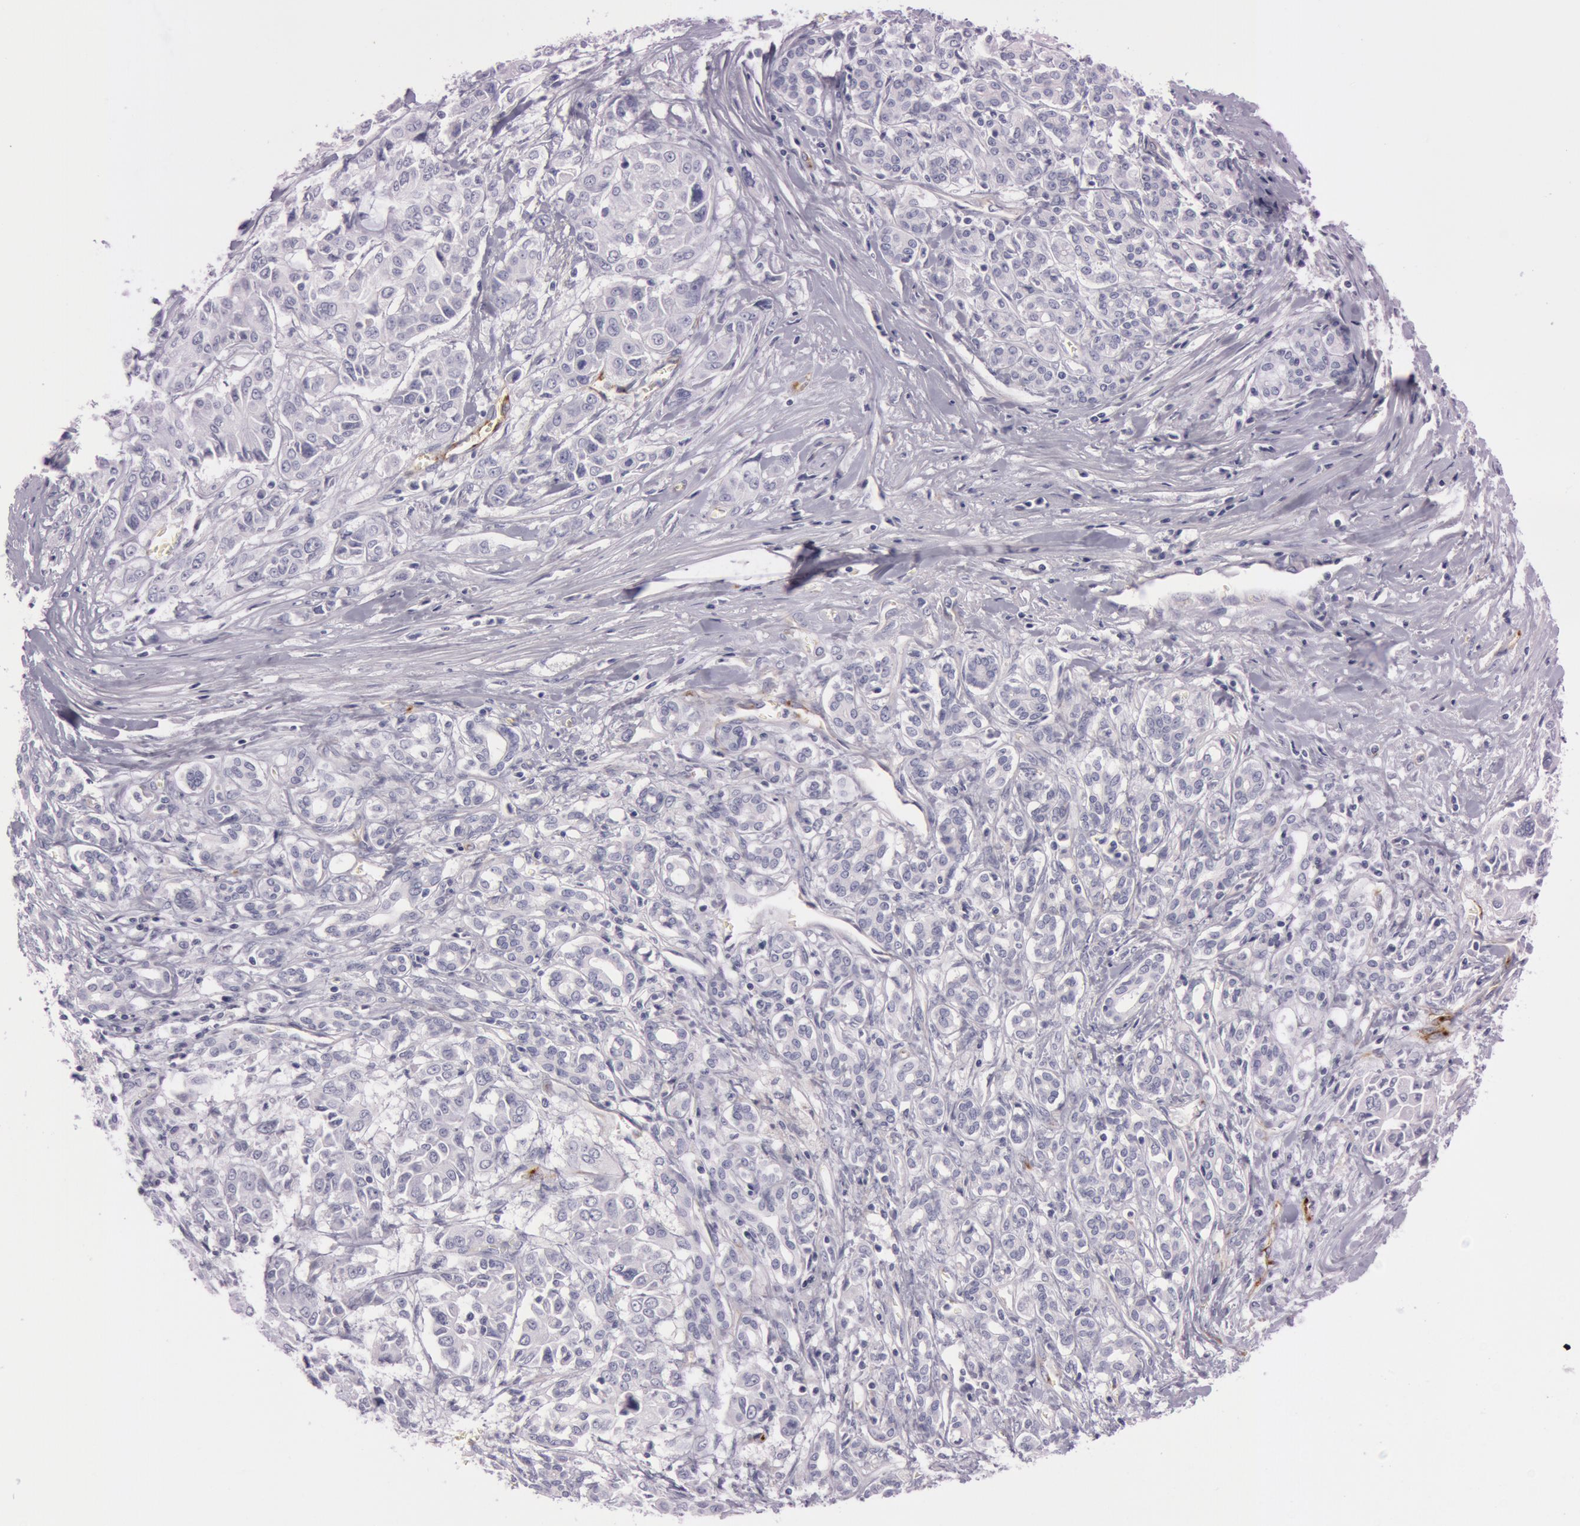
{"staining": {"intensity": "negative", "quantity": "none", "location": "none"}, "tissue": "pancreatic cancer", "cell_type": "Tumor cells", "image_type": "cancer", "snomed": [{"axis": "morphology", "description": "Adenocarcinoma, NOS"}, {"axis": "topography", "description": "Pancreas"}], "caption": "A photomicrograph of pancreatic adenocarcinoma stained for a protein demonstrates no brown staining in tumor cells. (DAB immunohistochemistry (IHC) visualized using brightfield microscopy, high magnification).", "gene": "FOLH1", "patient": {"sex": "female", "age": 52}}